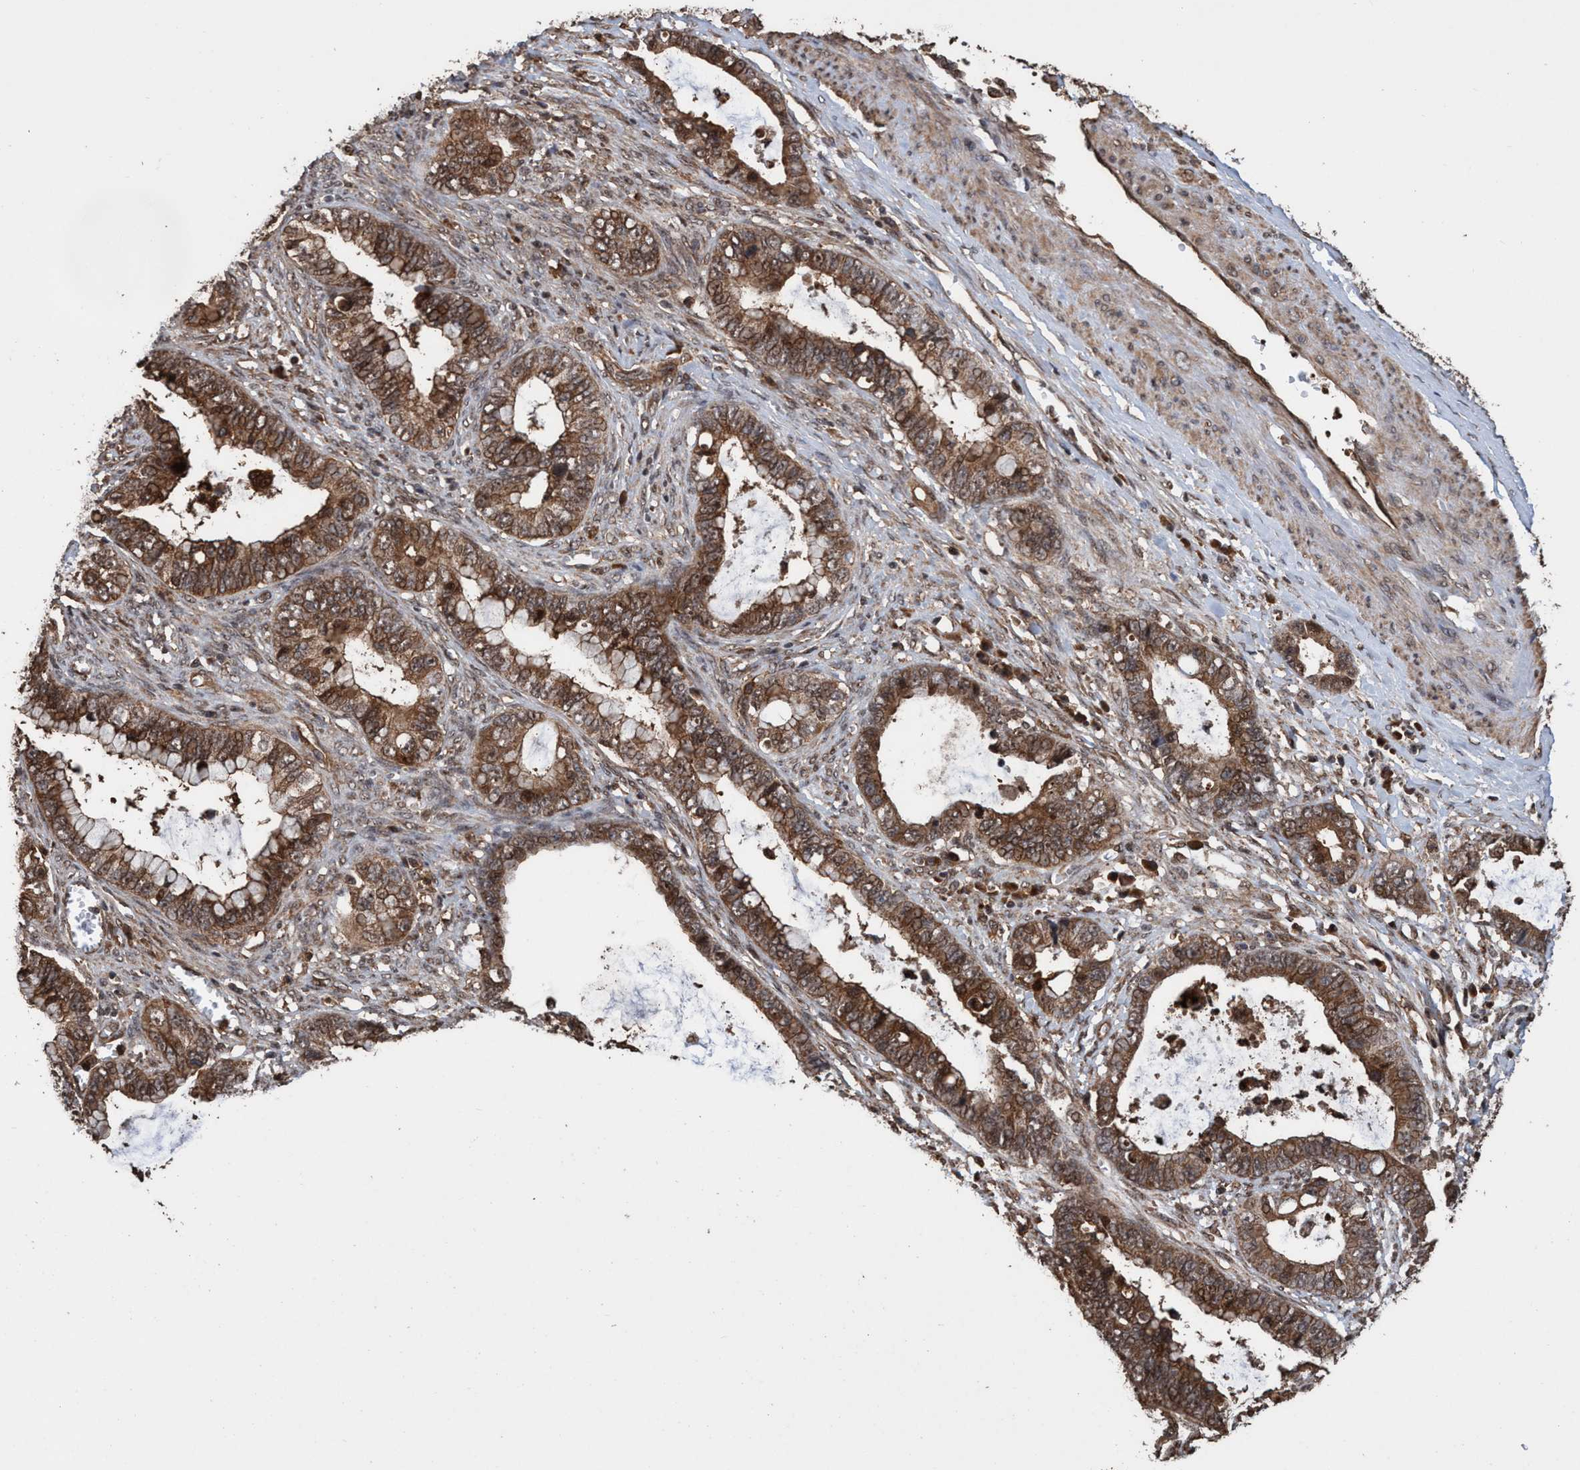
{"staining": {"intensity": "moderate", "quantity": ">75%", "location": "cytoplasmic/membranous,nuclear"}, "tissue": "cervical cancer", "cell_type": "Tumor cells", "image_type": "cancer", "snomed": [{"axis": "morphology", "description": "Adenocarcinoma, NOS"}, {"axis": "topography", "description": "Cervix"}], "caption": "Protein staining of cervical adenocarcinoma tissue exhibits moderate cytoplasmic/membranous and nuclear expression in approximately >75% of tumor cells. The staining is performed using DAB brown chromogen to label protein expression. The nuclei are counter-stained blue using hematoxylin.", "gene": "TRPC7", "patient": {"sex": "female", "age": 44}}